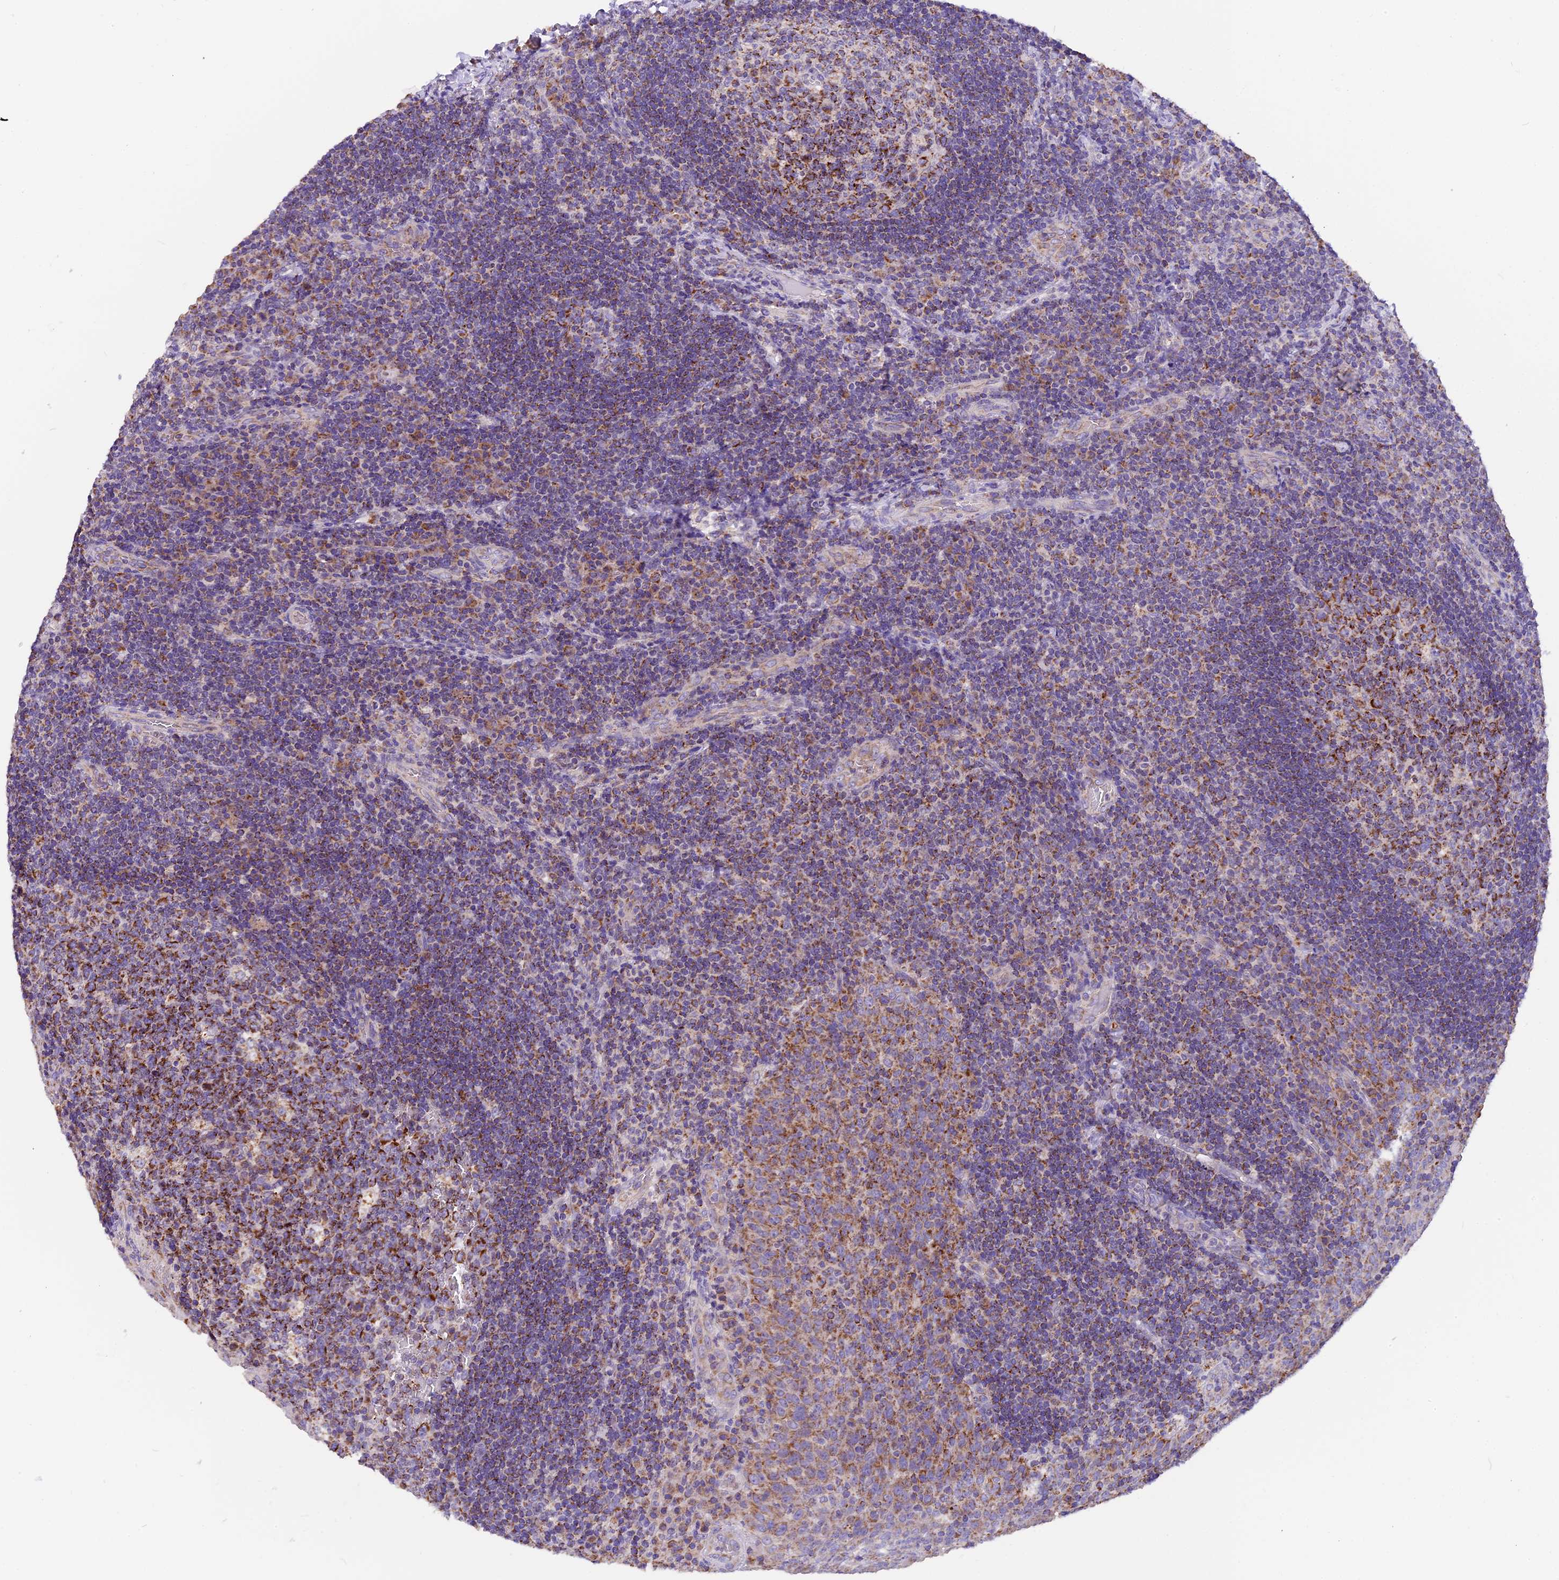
{"staining": {"intensity": "strong", "quantity": "25%-75%", "location": "cytoplasmic/membranous"}, "tissue": "tonsil", "cell_type": "Germinal center cells", "image_type": "normal", "snomed": [{"axis": "morphology", "description": "Normal tissue, NOS"}, {"axis": "topography", "description": "Tonsil"}], "caption": "About 25%-75% of germinal center cells in normal human tonsil reveal strong cytoplasmic/membranous protein expression as visualized by brown immunohistochemical staining.", "gene": "MGME1", "patient": {"sex": "male", "age": 17}}